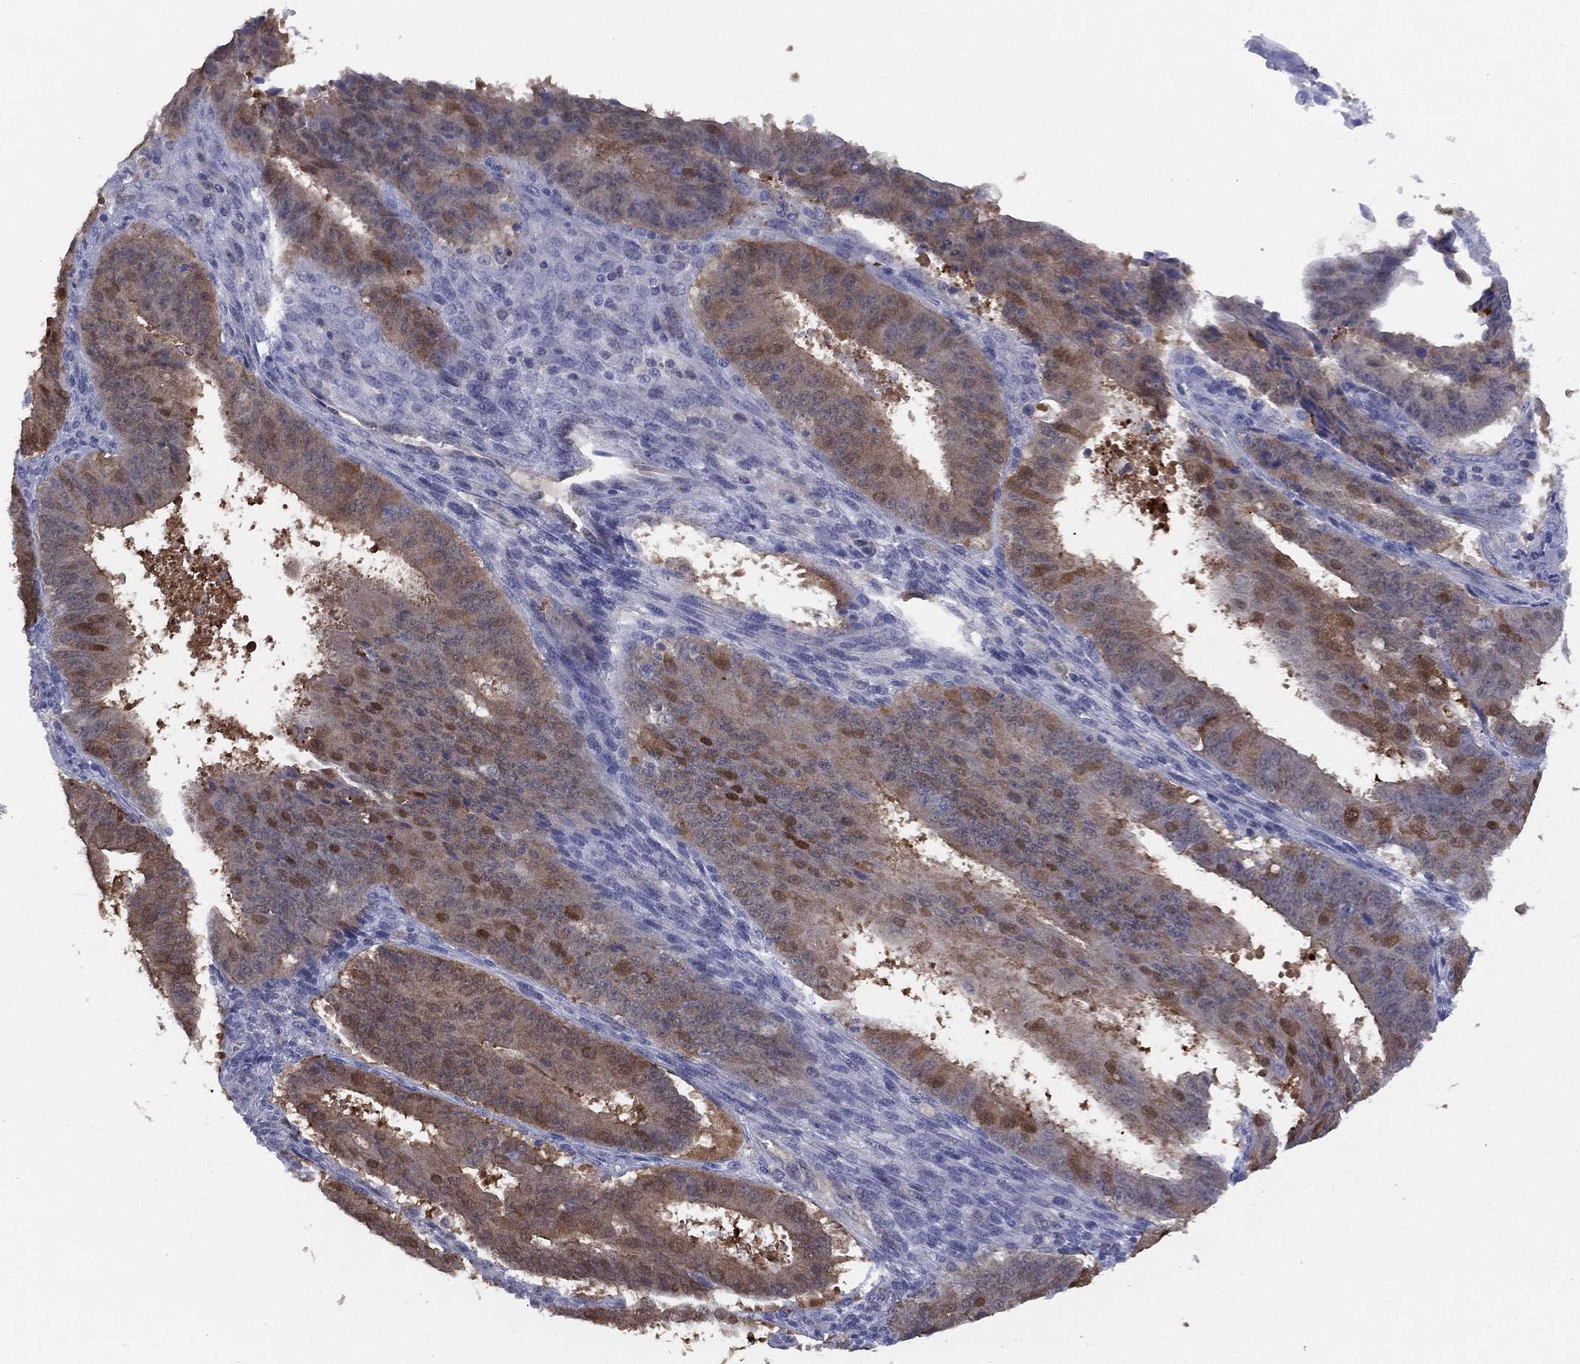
{"staining": {"intensity": "moderate", "quantity": "<25%", "location": "nuclear"}, "tissue": "ovarian cancer", "cell_type": "Tumor cells", "image_type": "cancer", "snomed": [{"axis": "morphology", "description": "Carcinoma, endometroid"}, {"axis": "topography", "description": "Ovary"}], "caption": "A brown stain shows moderate nuclear positivity of a protein in ovarian cancer (endometroid carcinoma) tumor cells.", "gene": "DDAH1", "patient": {"sex": "female", "age": 42}}